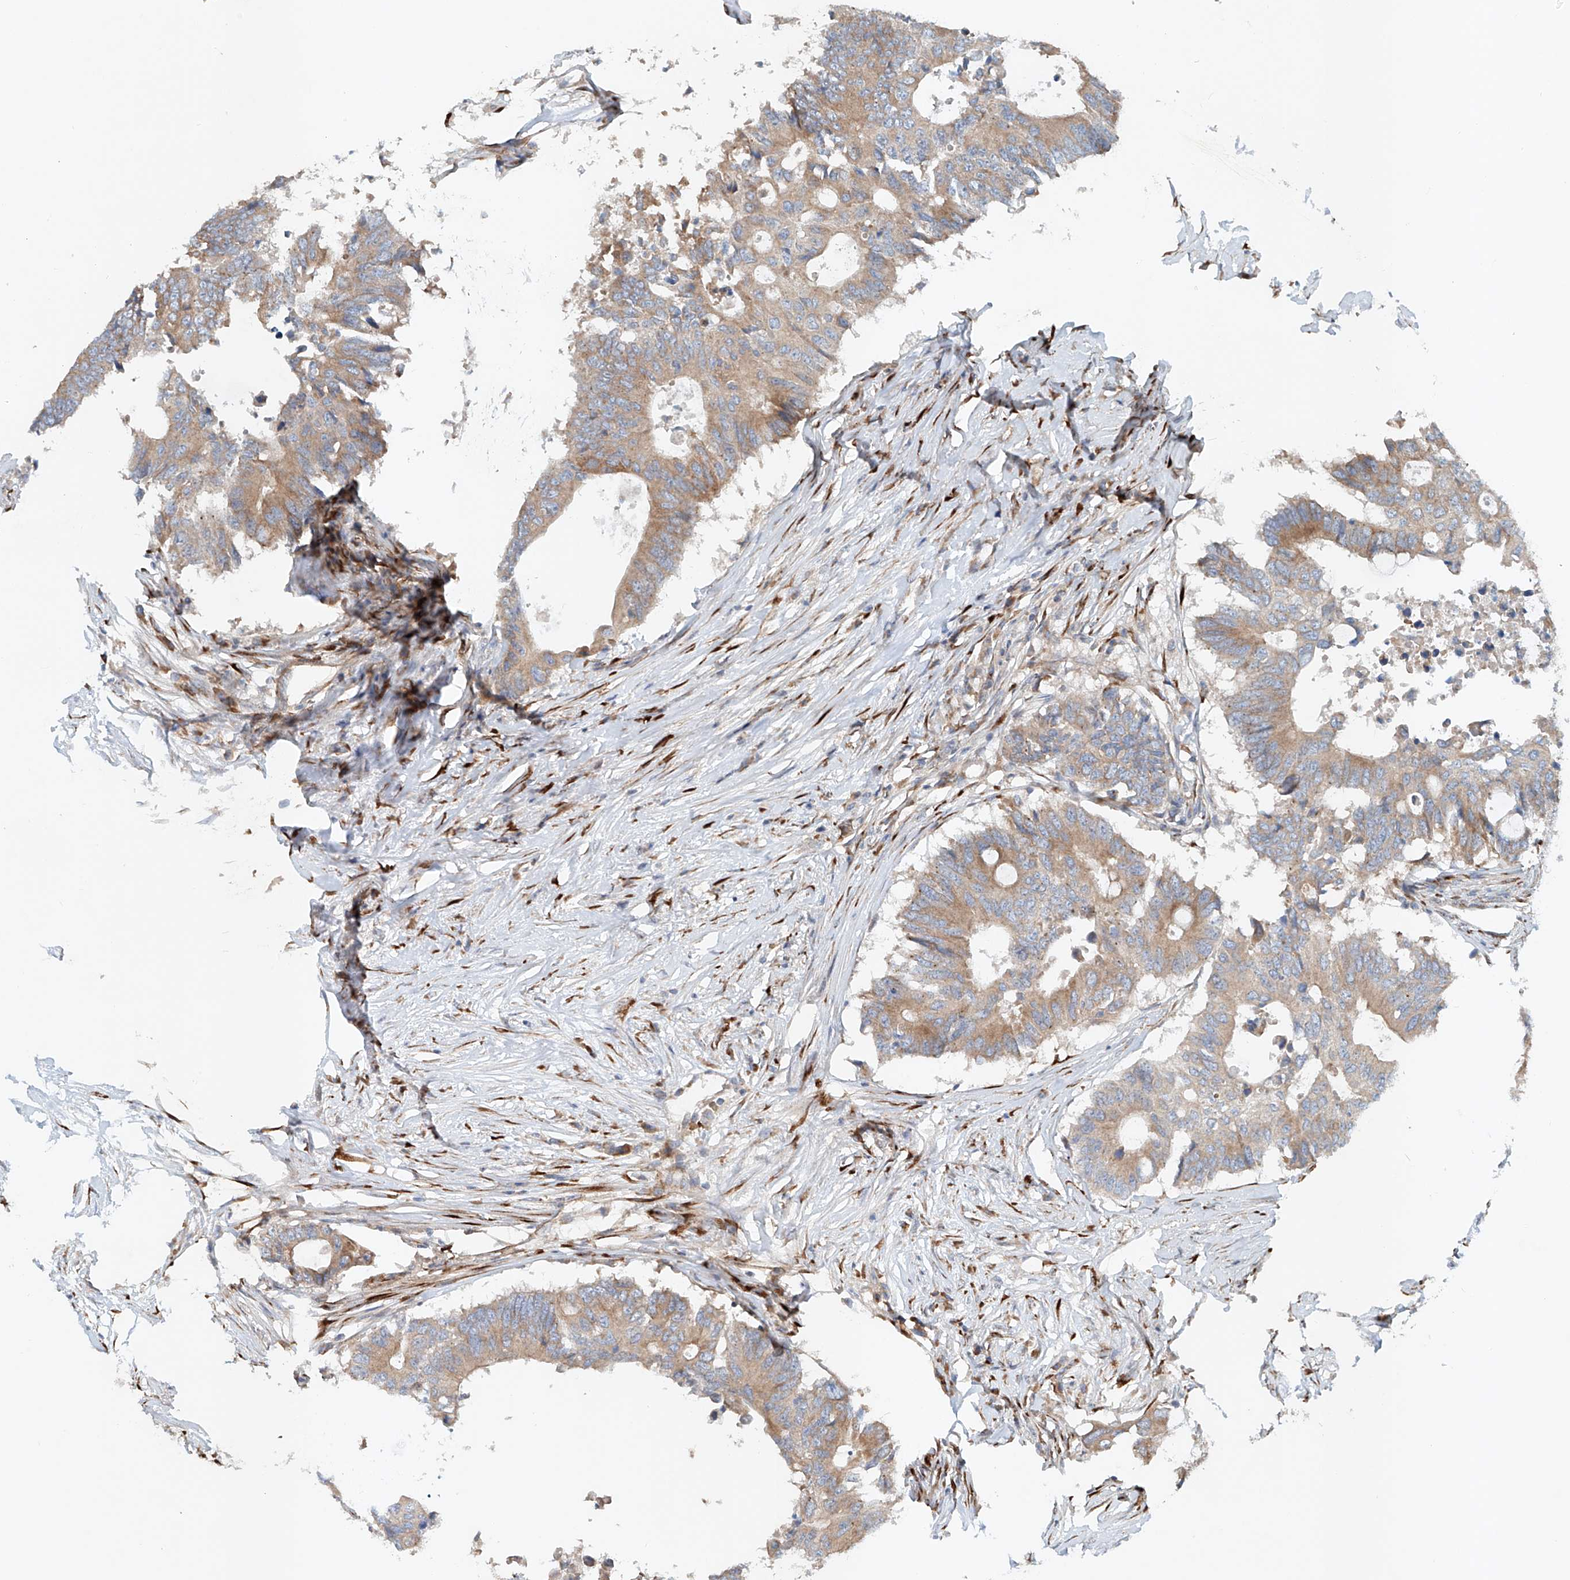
{"staining": {"intensity": "weak", "quantity": ">75%", "location": "cytoplasmic/membranous"}, "tissue": "colorectal cancer", "cell_type": "Tumor cells", "image_type": "cancer", "snomed": [{"axis": "morphology", "description": "Adenocarcinoma, NOS"}, {"axis": "topography", "description": "Colon"}], "caption": "Protein staining of colorectal cancer (adenocarcinoma) tissue exhibits weak cytoplasmic/membranous positivity in about >75% of tumor cells.", "gene": "SNAP29", "patient": {"sex": "male", "age": 71}}